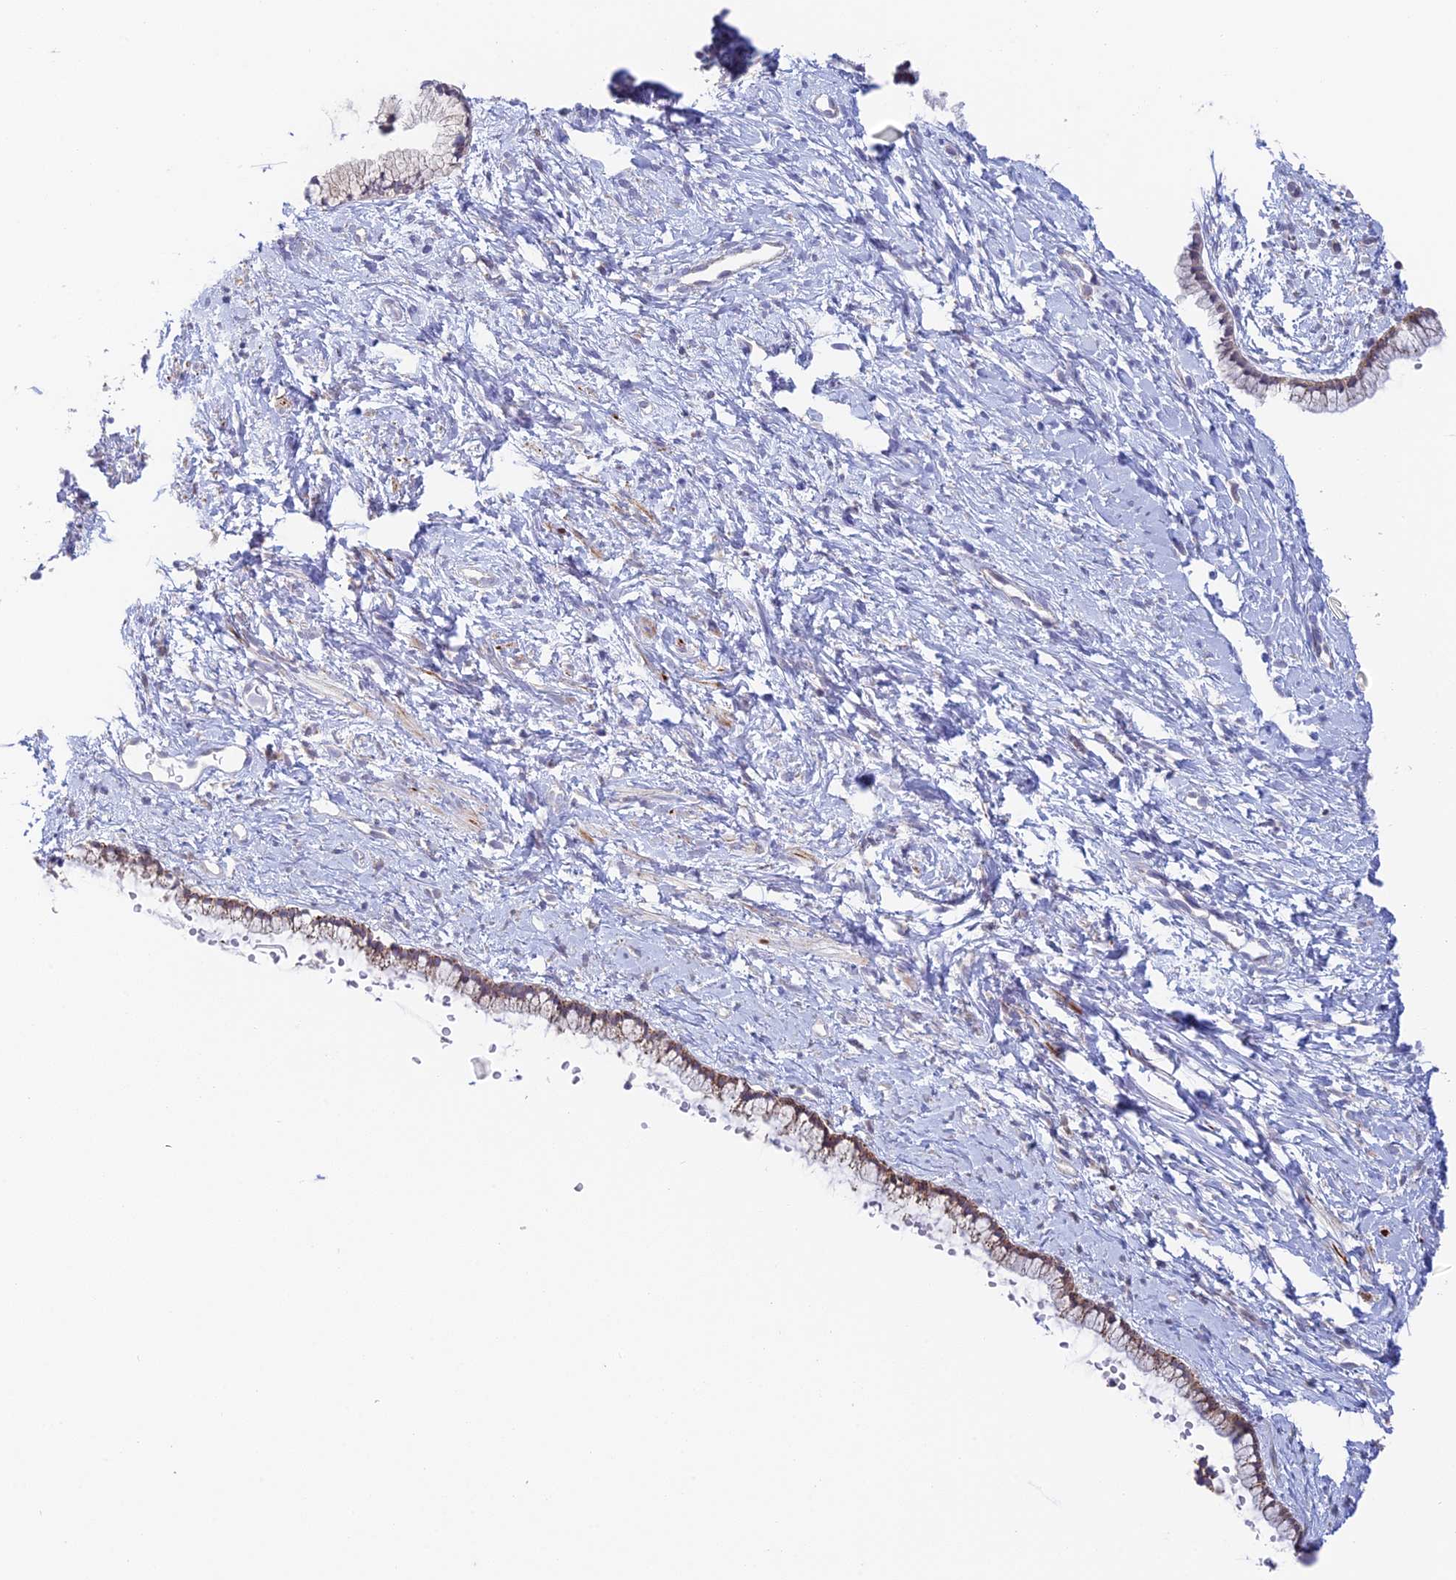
{"staining": {"intensity": "weak", "quantity": "25%-75%", "location": "cytoplasmic/membranous"}, "tissue": "cervix", "cell_type": "Glandular cells", "image_type": "normal", "snomed": [{"axis": "morphology", "description": "Normal tissue, NOS"}, {"axis": "topography", "description": "Cervix"}], "caption": "Benign cervix was stained to show a protein in brown. There is low levels of weak cytoplasmic/membranous positivity in about 25%-75% of glandular cells.", "gene": "REXO5", "patient": {"sex": "female", "age": 57}}